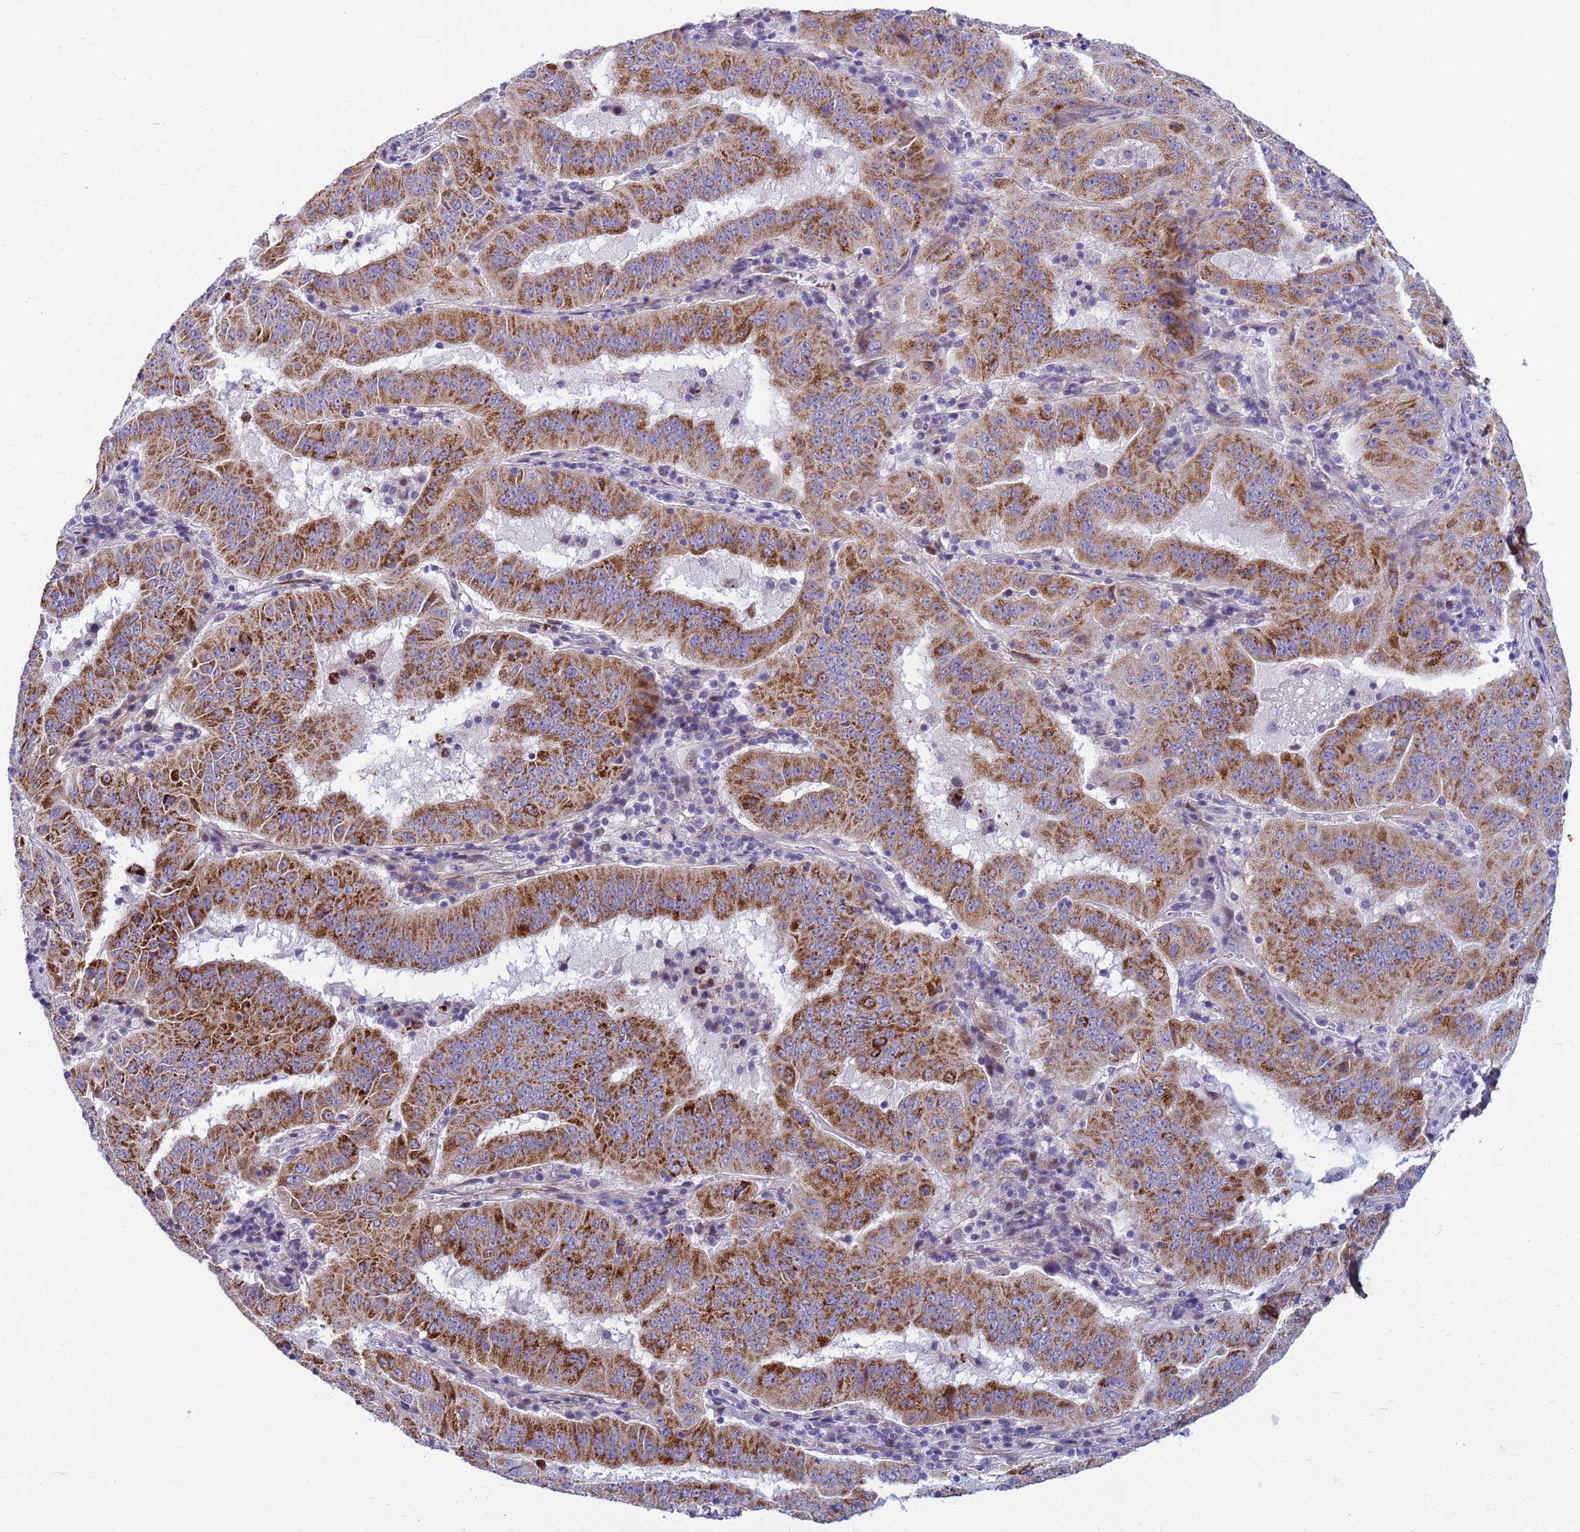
{"staining": {"intensity": "moderate", "quantity": ">75%", "location": "cytoplasmic/membranous"}, "tissue": "pancreatic cancer", "cell_type": "Tumor cells", "image_type": "cancer", "snomed": [{"axis": "morphology", "description": "Adenocarcinoma, NOS"}, {"axis": "topography", "description": "Pancreas"}], "caption": "Pancreatic cancer (adenocarcinoma) stained with a protein marker displays moderate staining in tumor cells.", "gene": "P2RX7", "patient": {"sex": "male", "age": 63}}